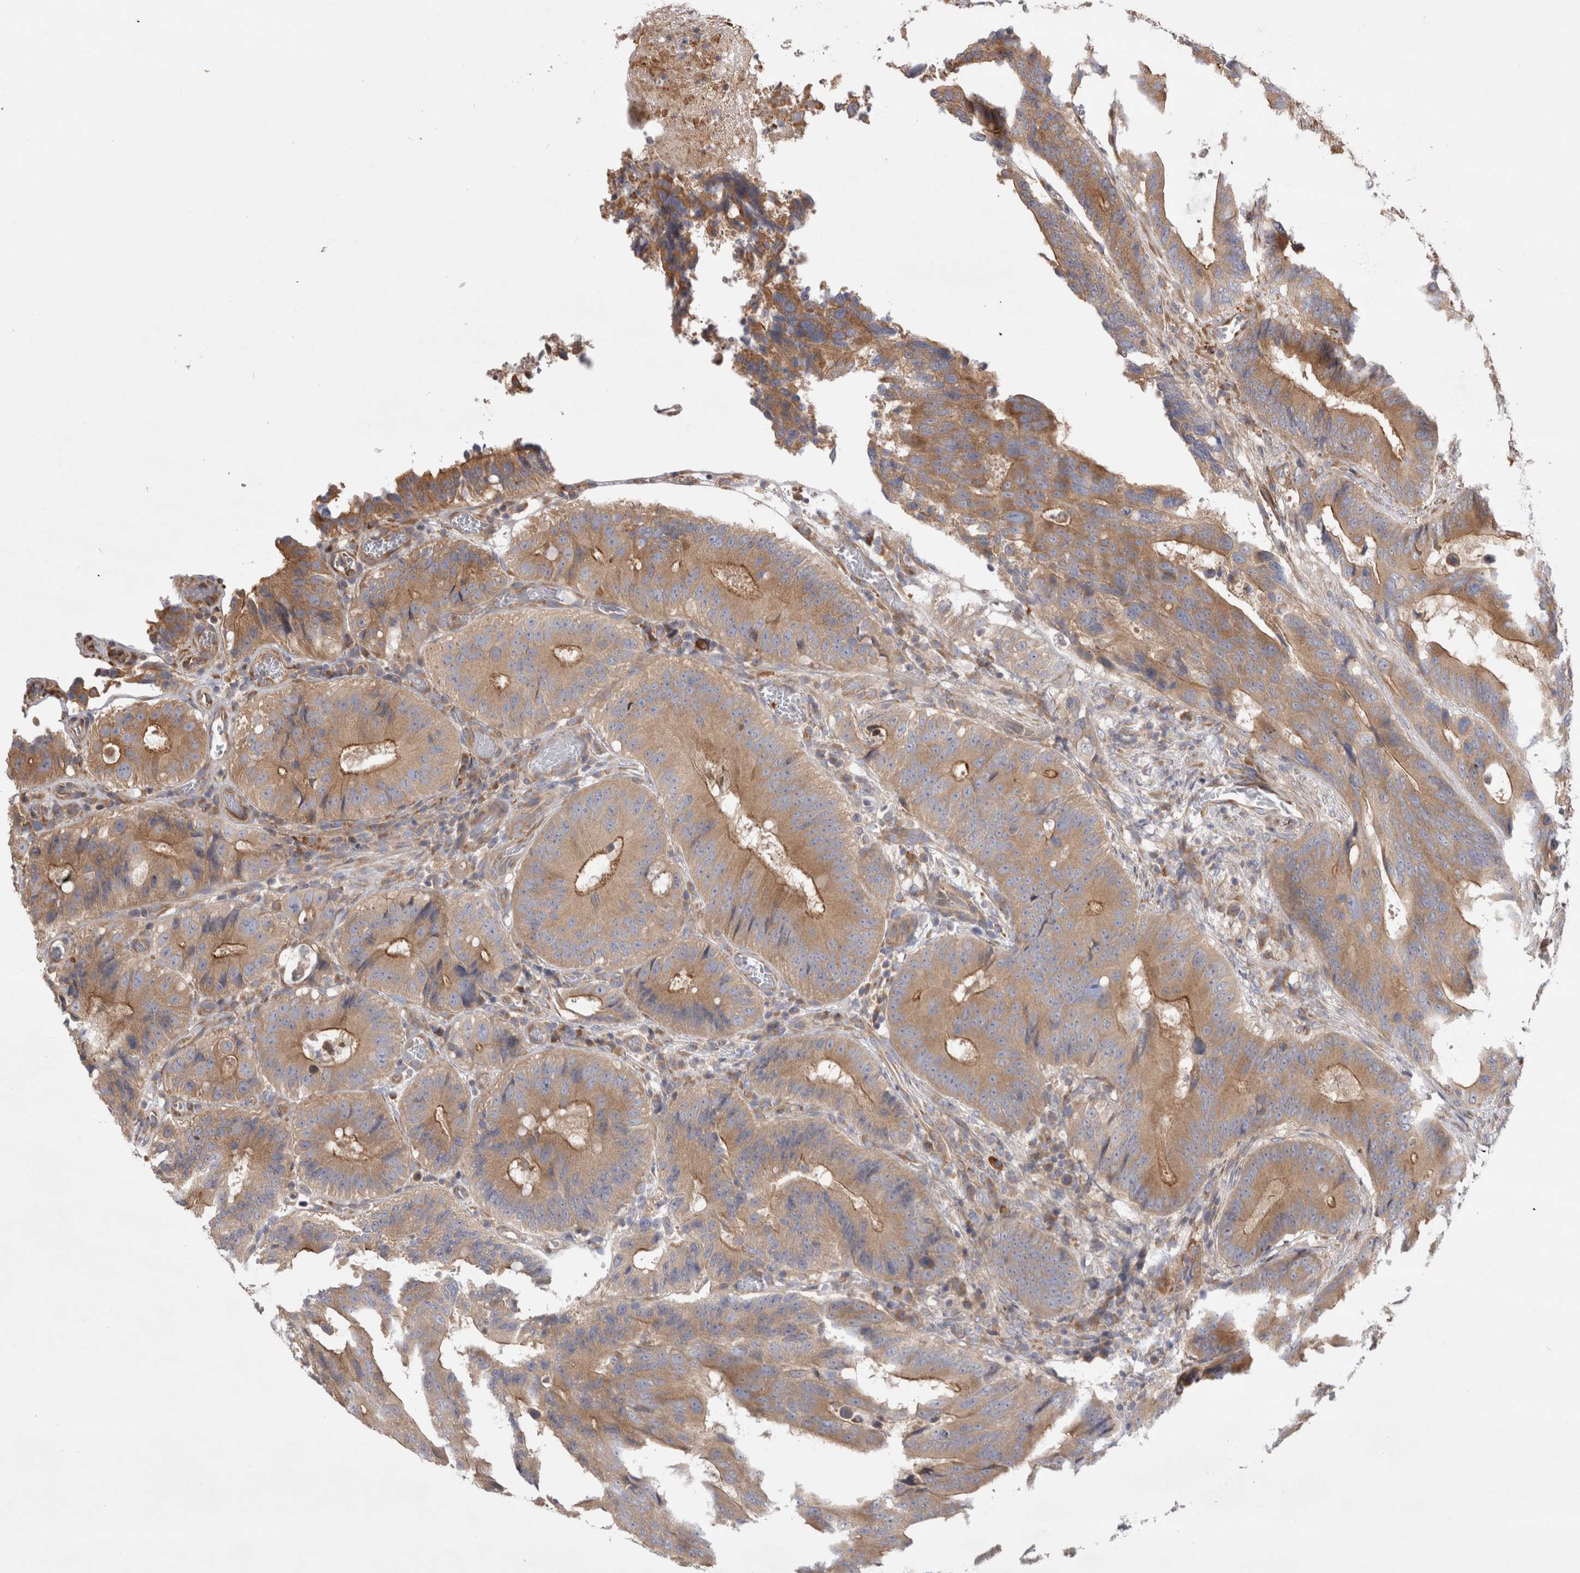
{"staining": {"intensity": "moderate", "quantity": ">75%", "location": "cytoplasmic/membranous"}, "tissue": "colorectal cancer", "cell_type": "Tumor cells", "image_type": "cancer", "snomed": [{"axis": "morphology", "description": "Adenocarcinoma, NOS"}, {"axis": "topography", "description": "Colon"}], "caption": "Human adenocarcinoma (colorectal) stained with a protein marker exhibits moderate staining in tumor cells.", "gene": "PDCD10", "patient": {"sex": "male", "age": 83}}